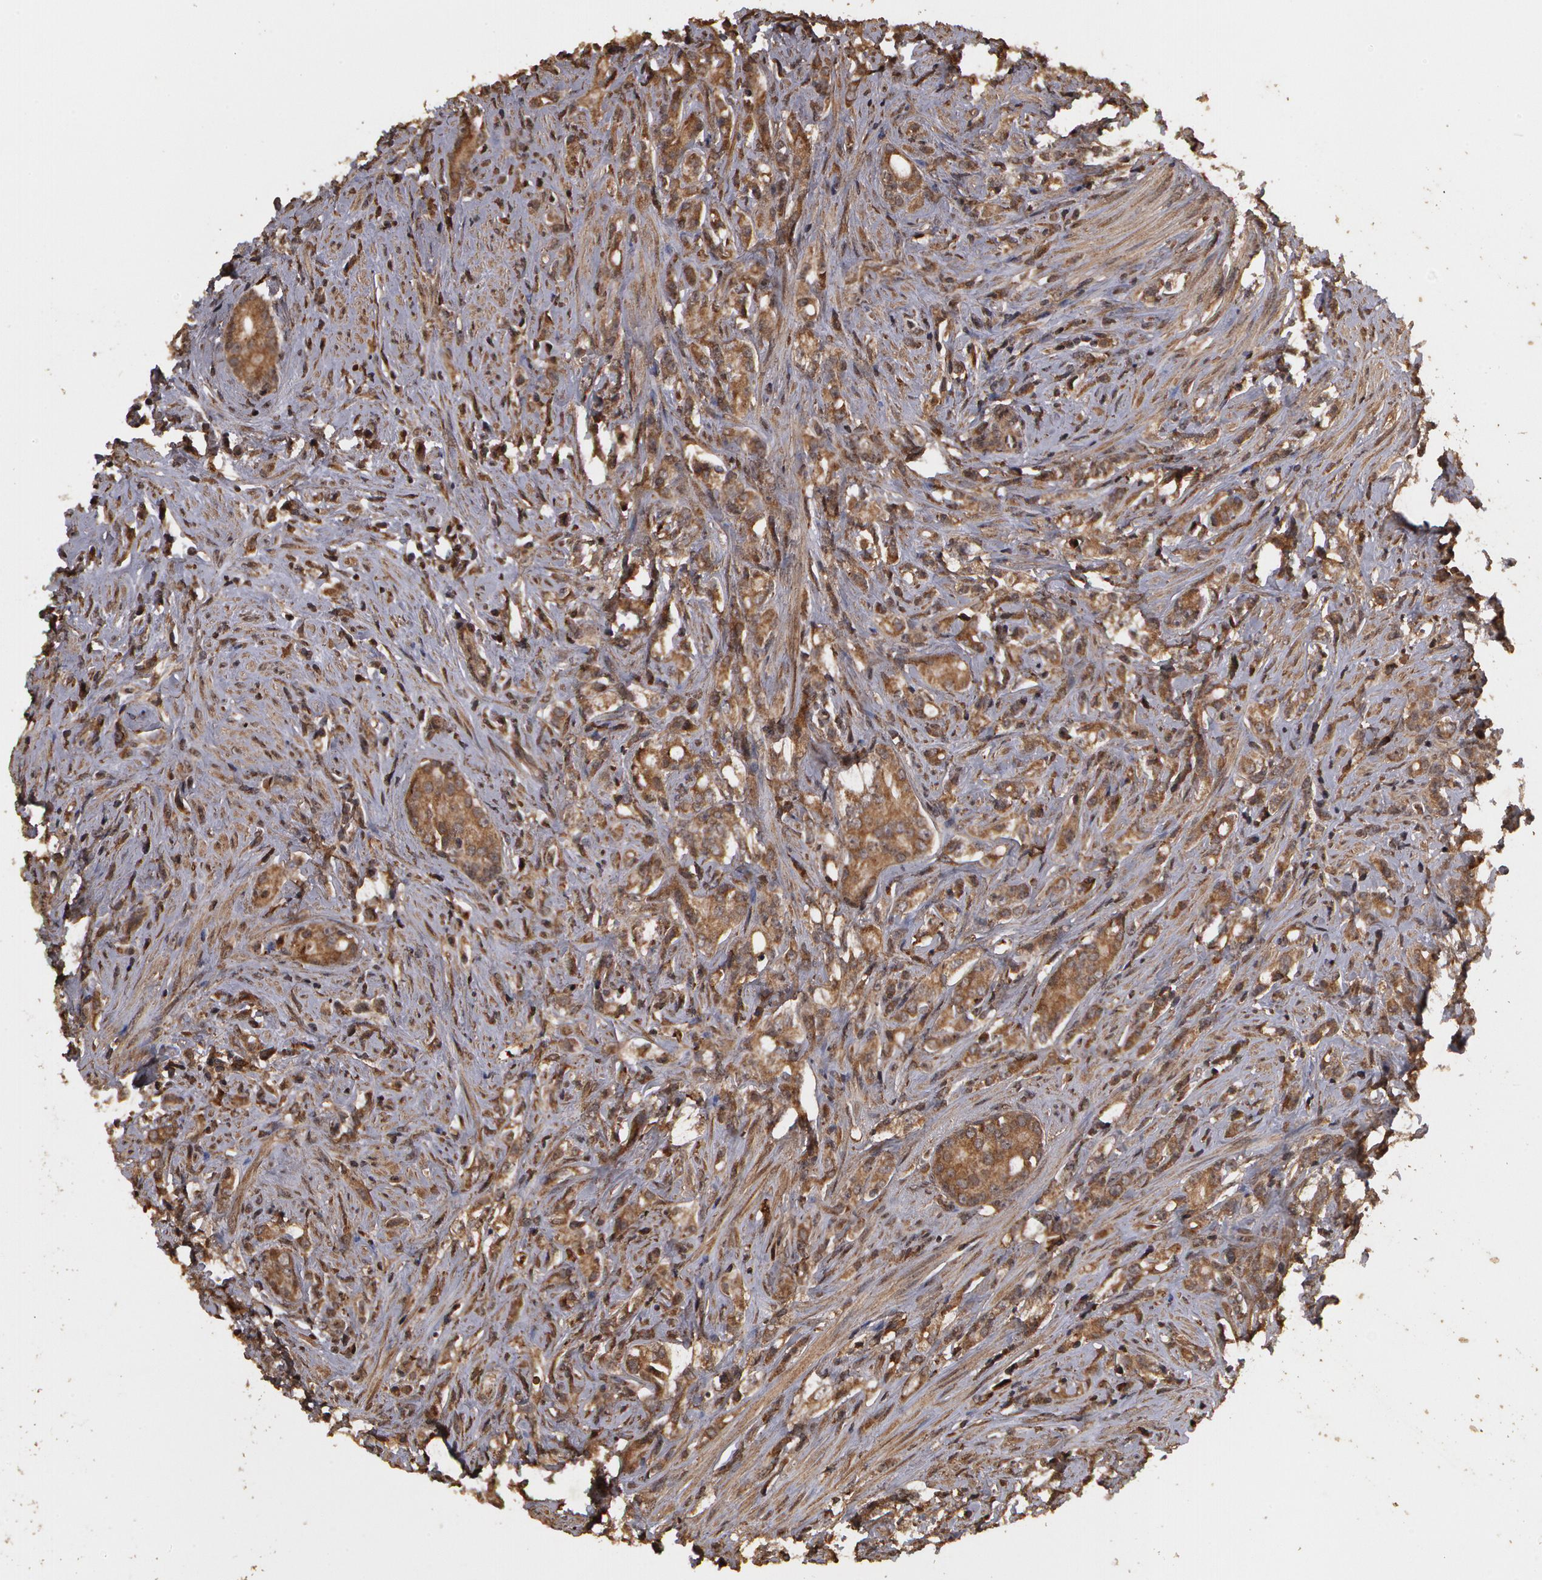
{"staining": {"intensity": "weak", "quantity": ">75%", "location": "cytoplasmic/membranous"}, "tissue": "prostate cancer", "cell_type": "Tumor cells", "image_type": "cancer", "snomed": [{"axis": "morphology", "description": "Adenocarcinoma, Medium grade"}, {"axis": "topography", "description": "Prostate"}], "caption": "Protein positivity by immunohistochemistry (IHC) exhibits weak cytoplasmic/membranous positivity in about >75% of tumor cells in prostate cancer.", "gene": "CALR", "patient": {"sex": "male", "age": 59}}